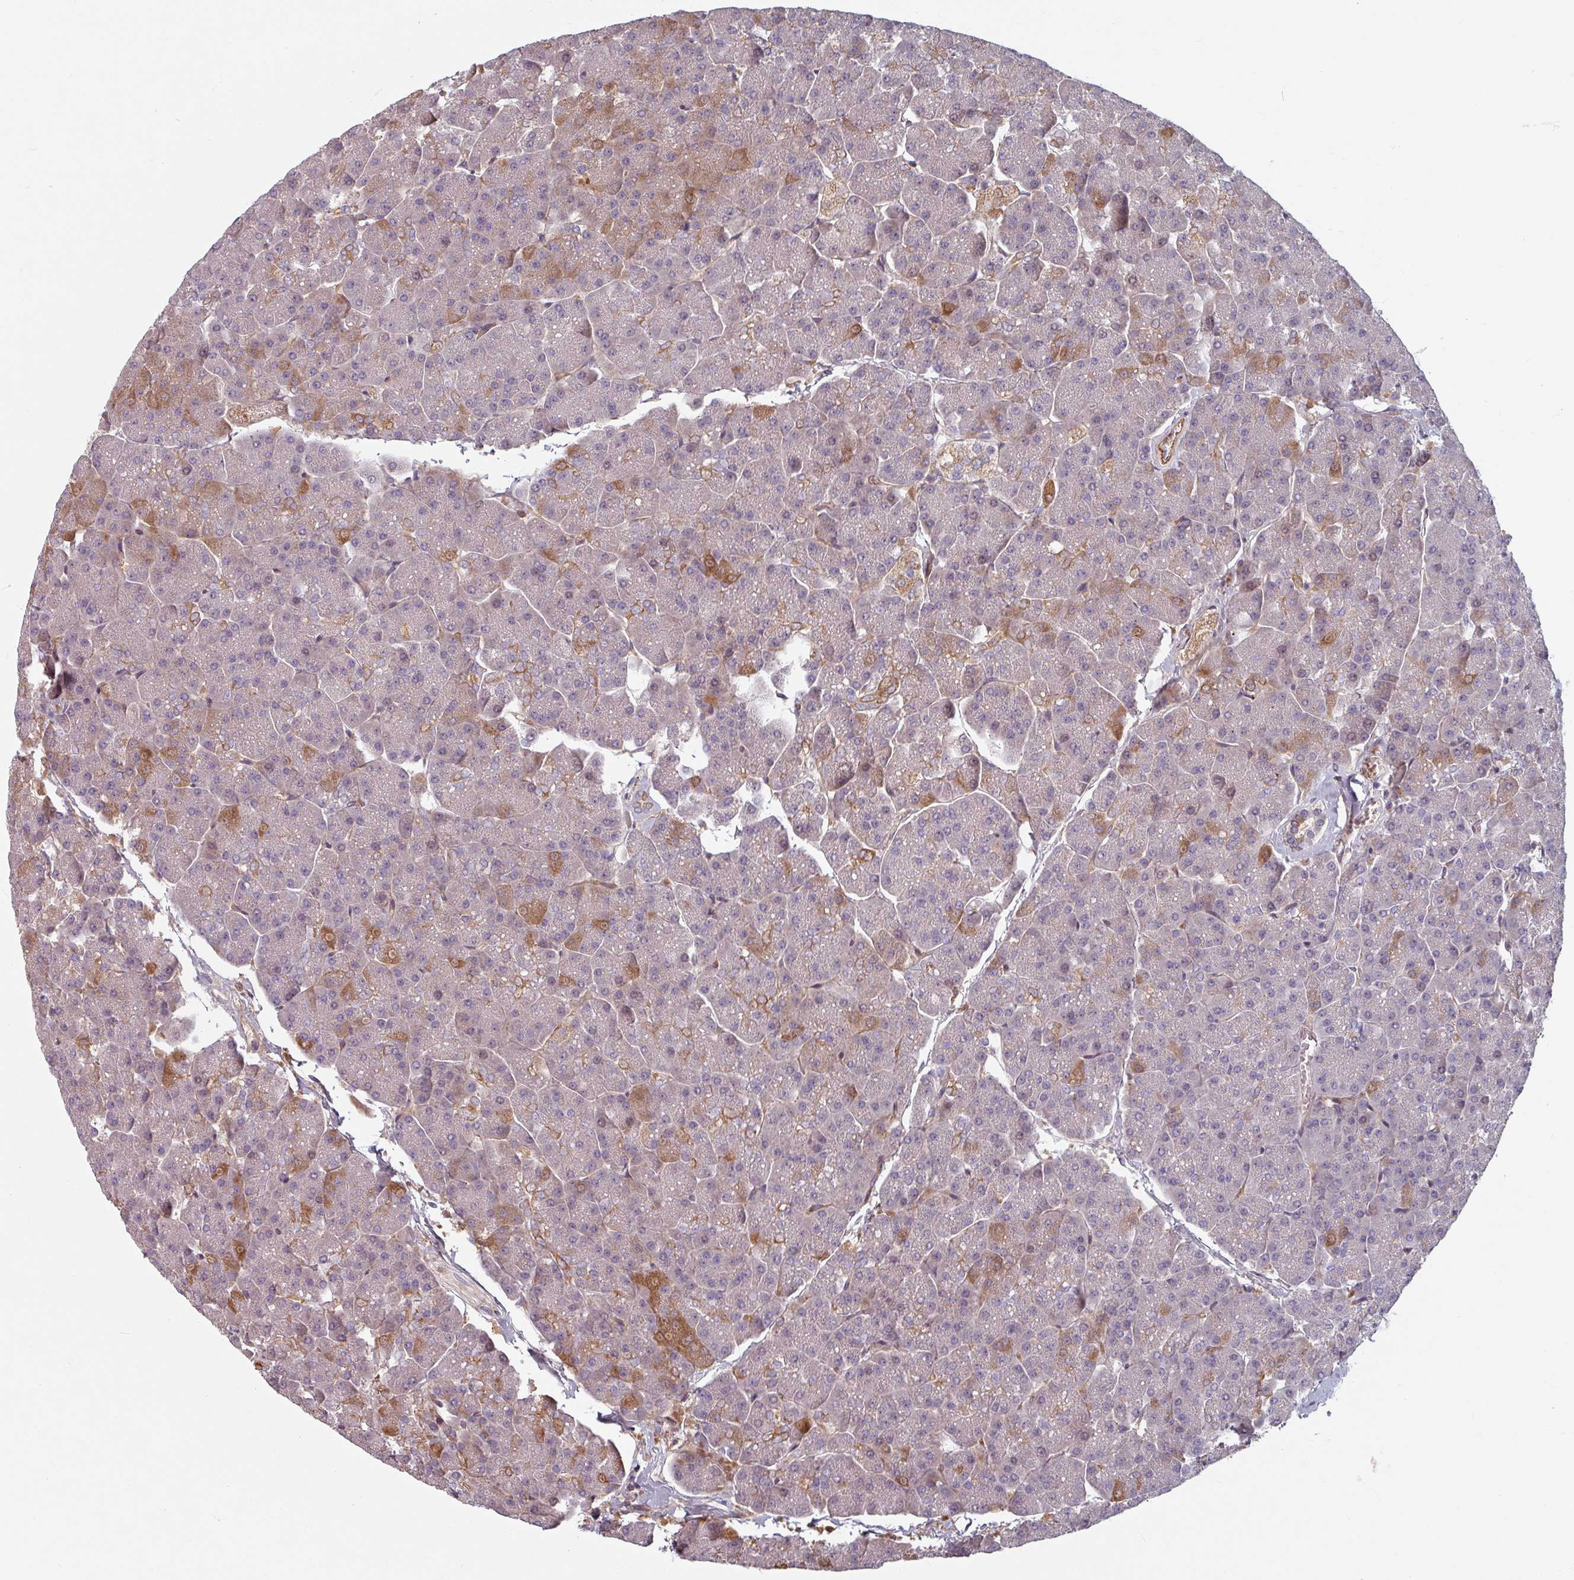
{"staining": {"intensity": "moderate", "quantity": "<25%", "location": "cytoplasmic/membranous,nuclear"}, "tissue": "pancreas", "cell_type": "Exocrine glandular cells", "image_type": "normal", "snomed": [{"axis": "morphology", "description": "Normal tissue, NOS"}, {"axis": "topography", "description": "Pancreas"}, {"axis": "topography", "description": "Peripheral nerve tissue"}], "caption": "An immunohistochemistry photomicrograph of benign tissue is shown. Protein staining in brown labels moderate cytoplasmic/membranous,nuclear positivity in pancreas within exocrine glandular cells. The staining is performed using DAB (3,3'-diaminobenzidine) brown chromogen to label protein expression. The nuclei are counter-stained blue using hematoxylin.", "gene": "CYB5RL", "patient": {"sex": "male", "age": 54}}